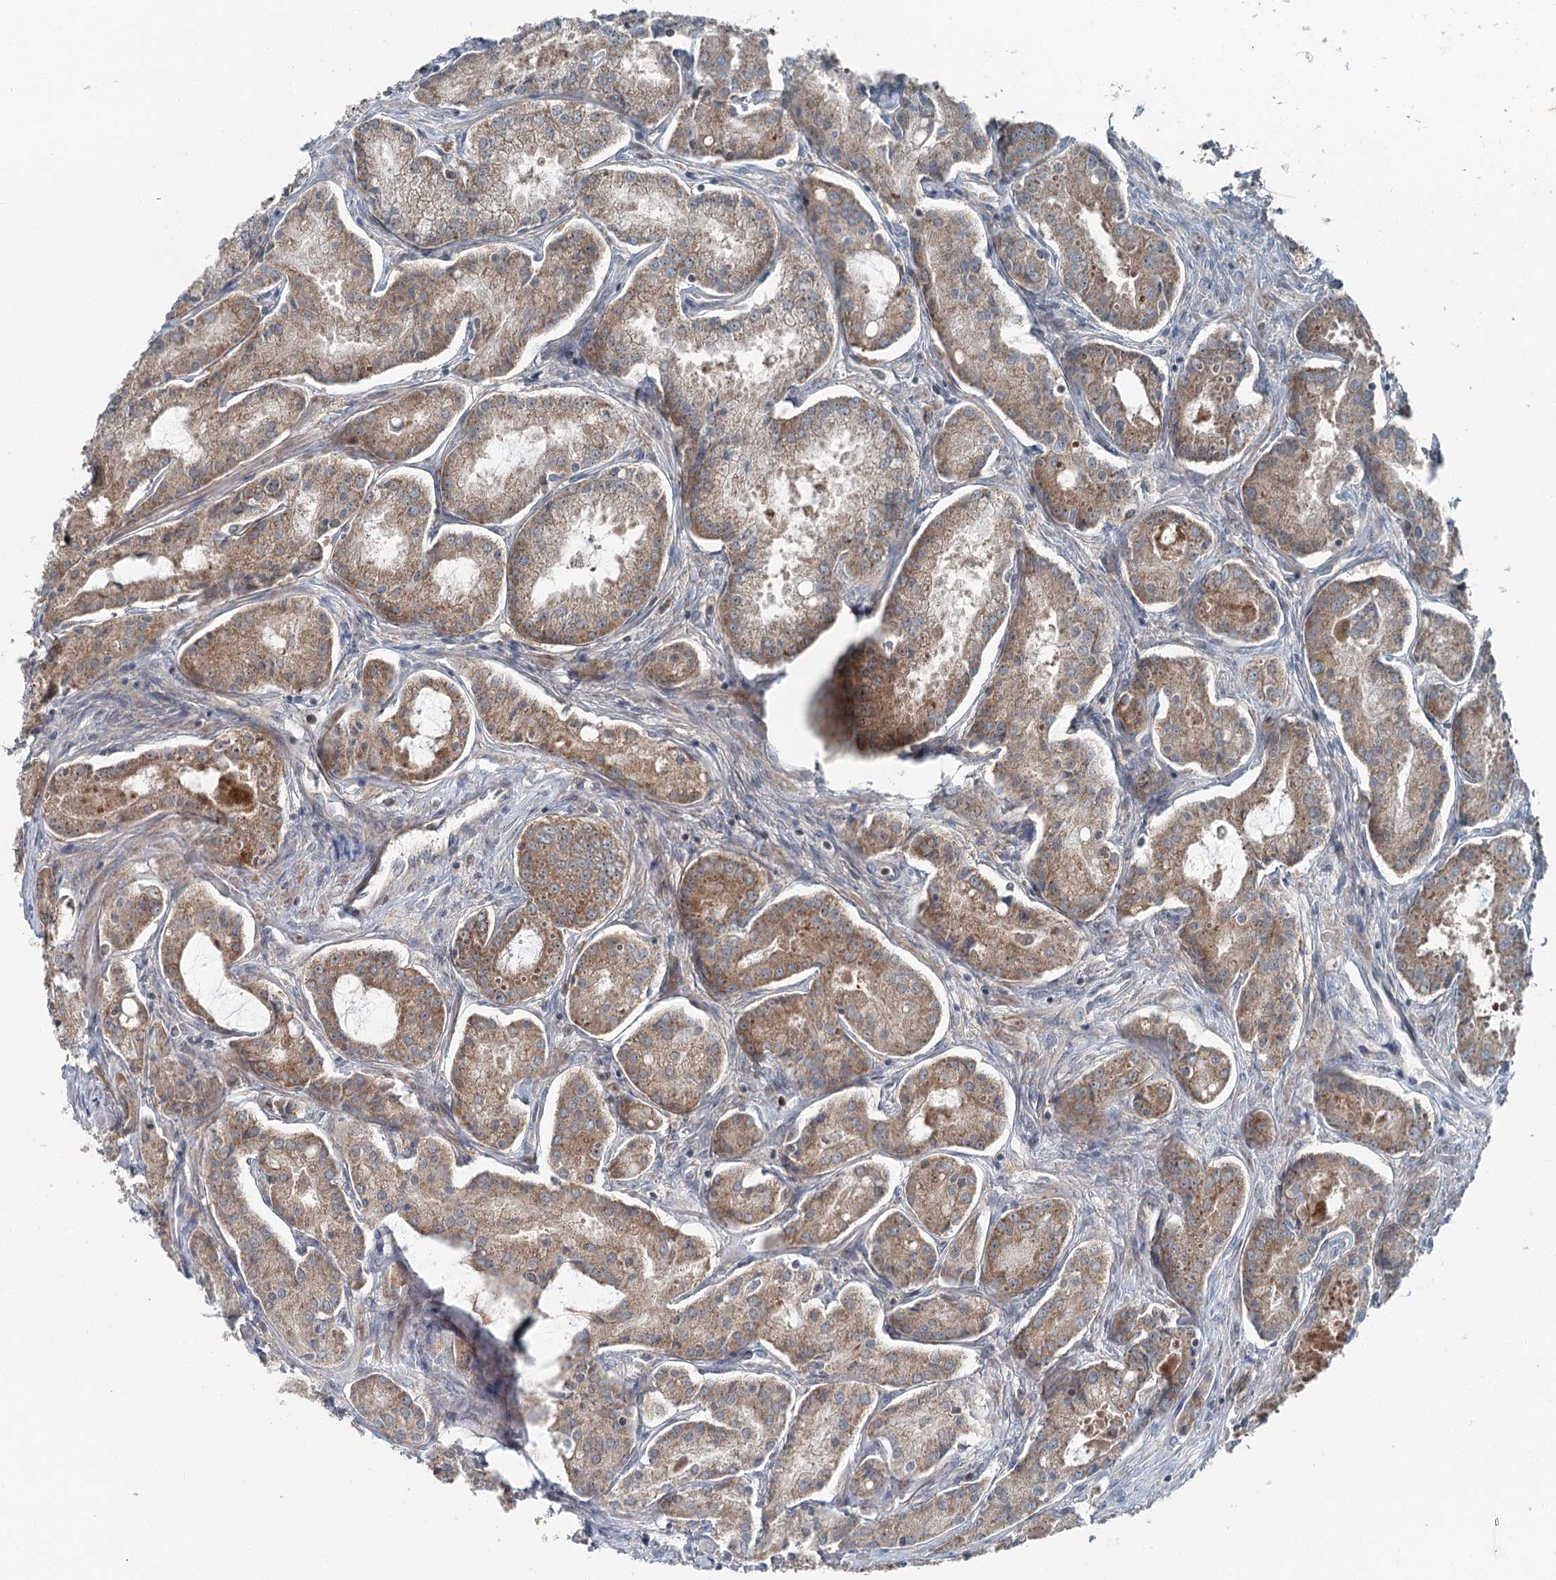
{"staining": {"intensity": "moderate", "quantity": ">75%", "location": "cytoplasmic/membranous"}, "tissue": "prostate cancer", "cell_type": "Tumor cells", "image_type": "cancer", "snomed": [{"axis": "morphology", "description": "Adenocarcinoma, Low grade"}, {"axis": "topography", "description": "Prostate"}], "caption": "IHC micrograph of neoplastic tissue: prostate cancer stained using immunohistochemistry exhibits medium levels of moderate protein expression localized specifically in the cytoplasmic/membranous of tumor cells, appearing as a cytoplasmic/membranous brown color.", "gene": "WAPL", "patient": {"sex": "male", "age": 68}}